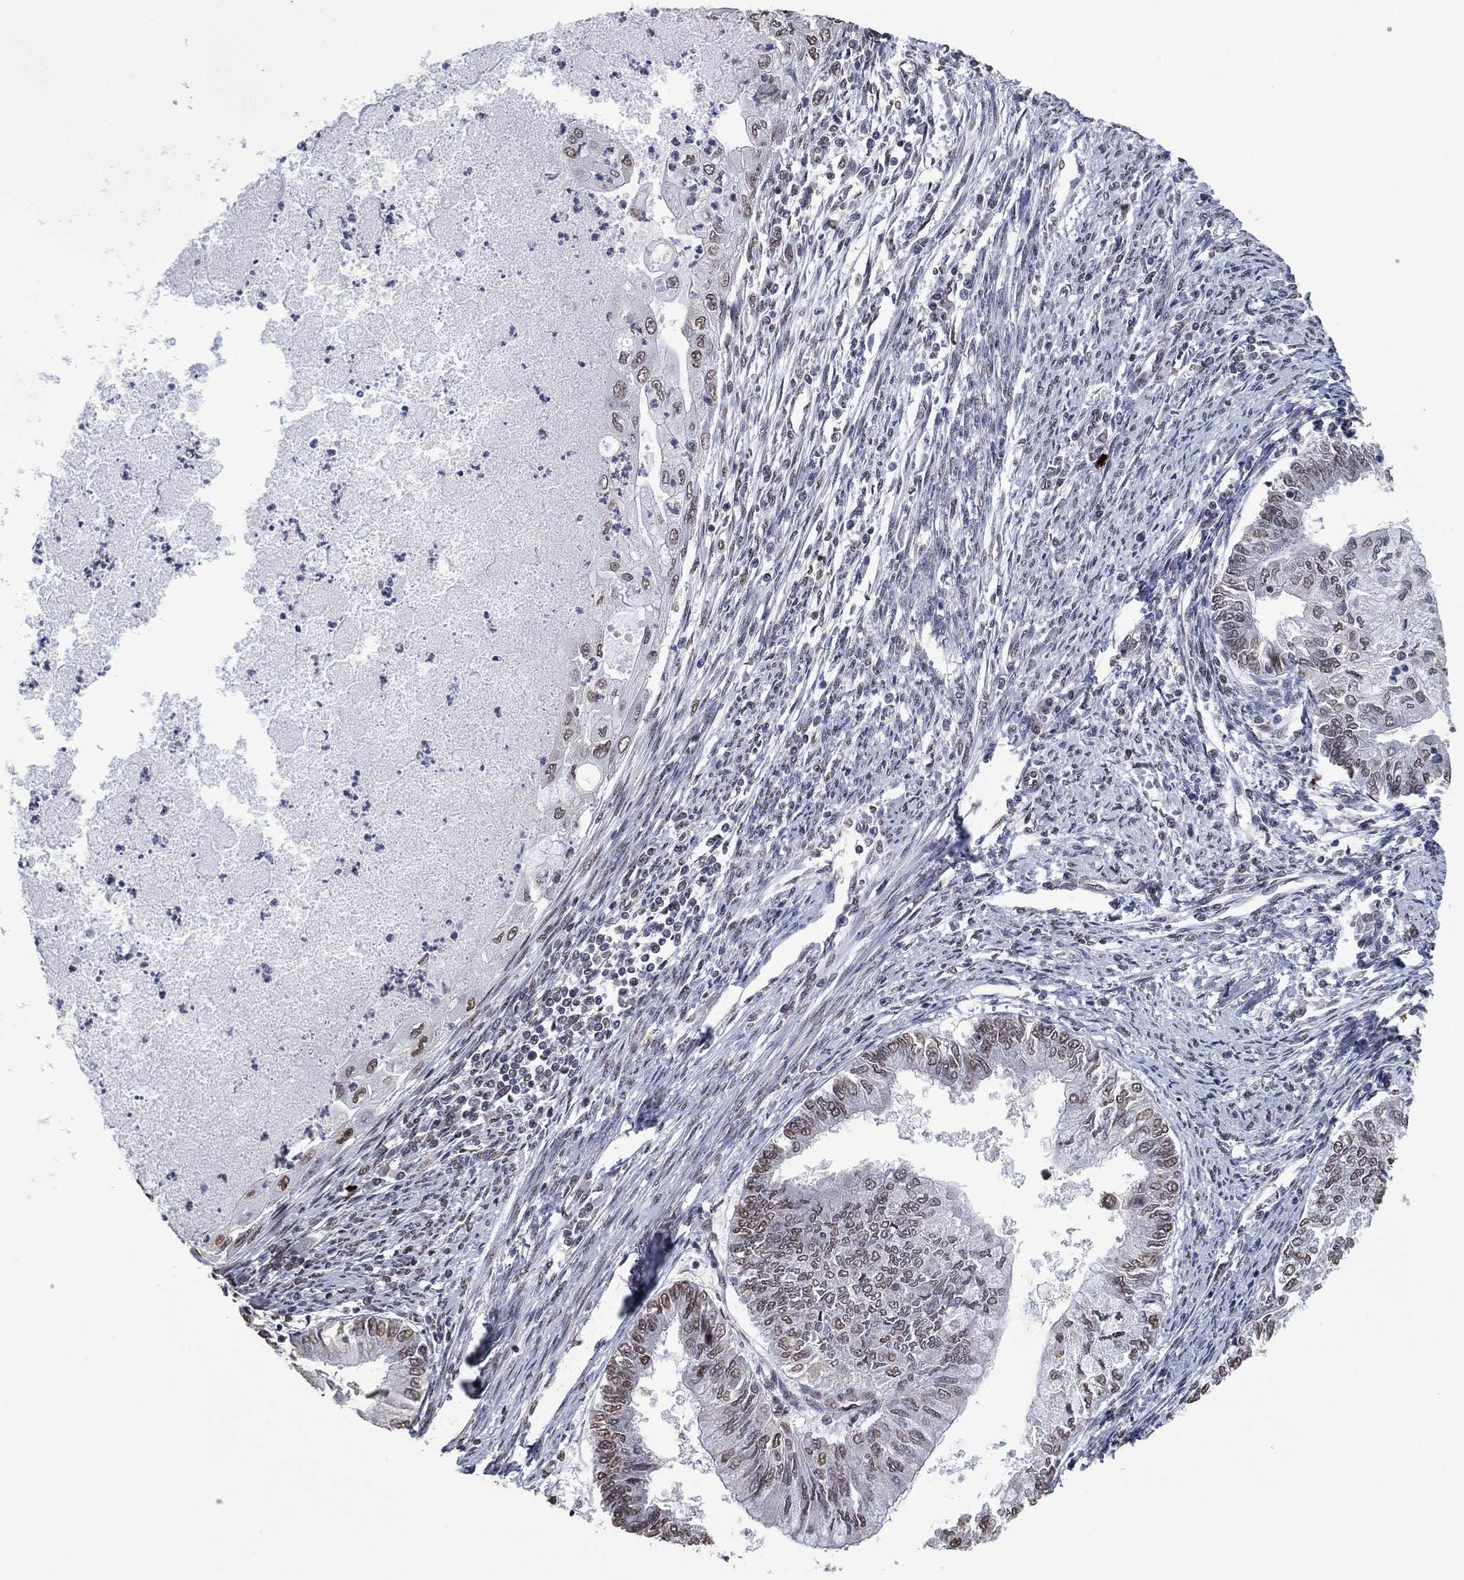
{"staining": {"intensity": "weak", "quantity": "<25%", "location": "nuclear"}, "tissue": "endometrial cancer", "cell_type": "Tumor cells", "image_type": "cancer", "snomed": [{"axis": "morphology", "description": "Adenocarcinoma, NOS"}, {"axis": "topography", "description": "Endometrium"}], "caption": "This is an immunohistochemistry photomicrograph of endometrial adenocarcinoma. There is no staining in tumor cells.", "gene": "EHMT1", "patient": {"sex": "female", "age": 59}}